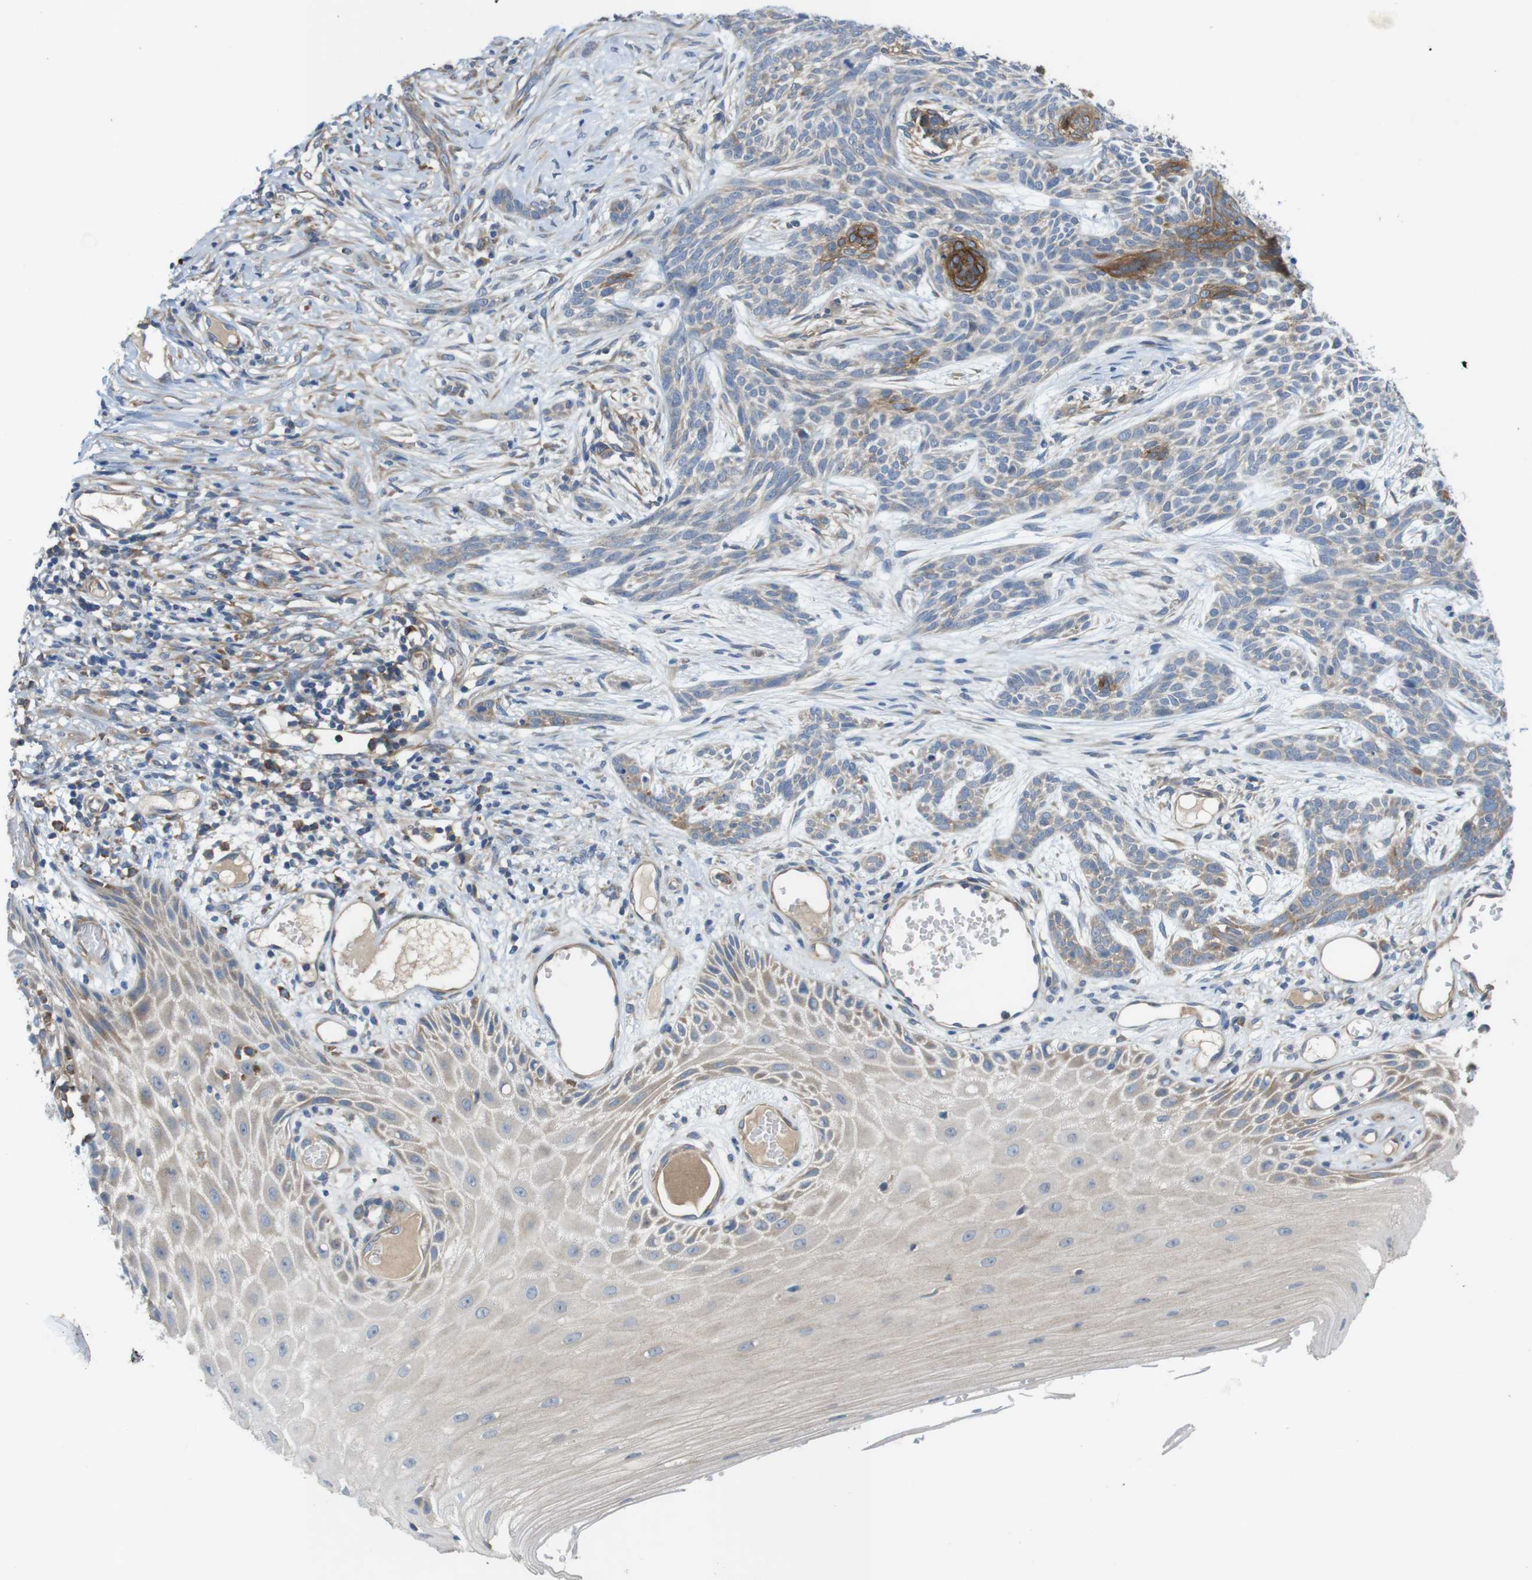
{"staining": {"intensity": "moderate", "quantity": "<25%", "location": "cytoplasmic/membranous"}, "tissue": "skin cancer", "cell_type": "Tumor cells", "image_type": "cancer", "snomed": [{"axis": "morphology", "description": "Basal cell carcinoma"}, {"axis": "topography", "description": "Skin"}], "caption": "Immunohistochemical staining of human skin cancer (basal cell carcinoma) demonstrates low levels of moderate cytoplasmic/membranous positivity in approximately <25% of tumor cells. (Brightfield microscopy of DAB IHC at high magnification).", "gene": "DCLK1", "patient": {"sex": "female", "age": 59}}